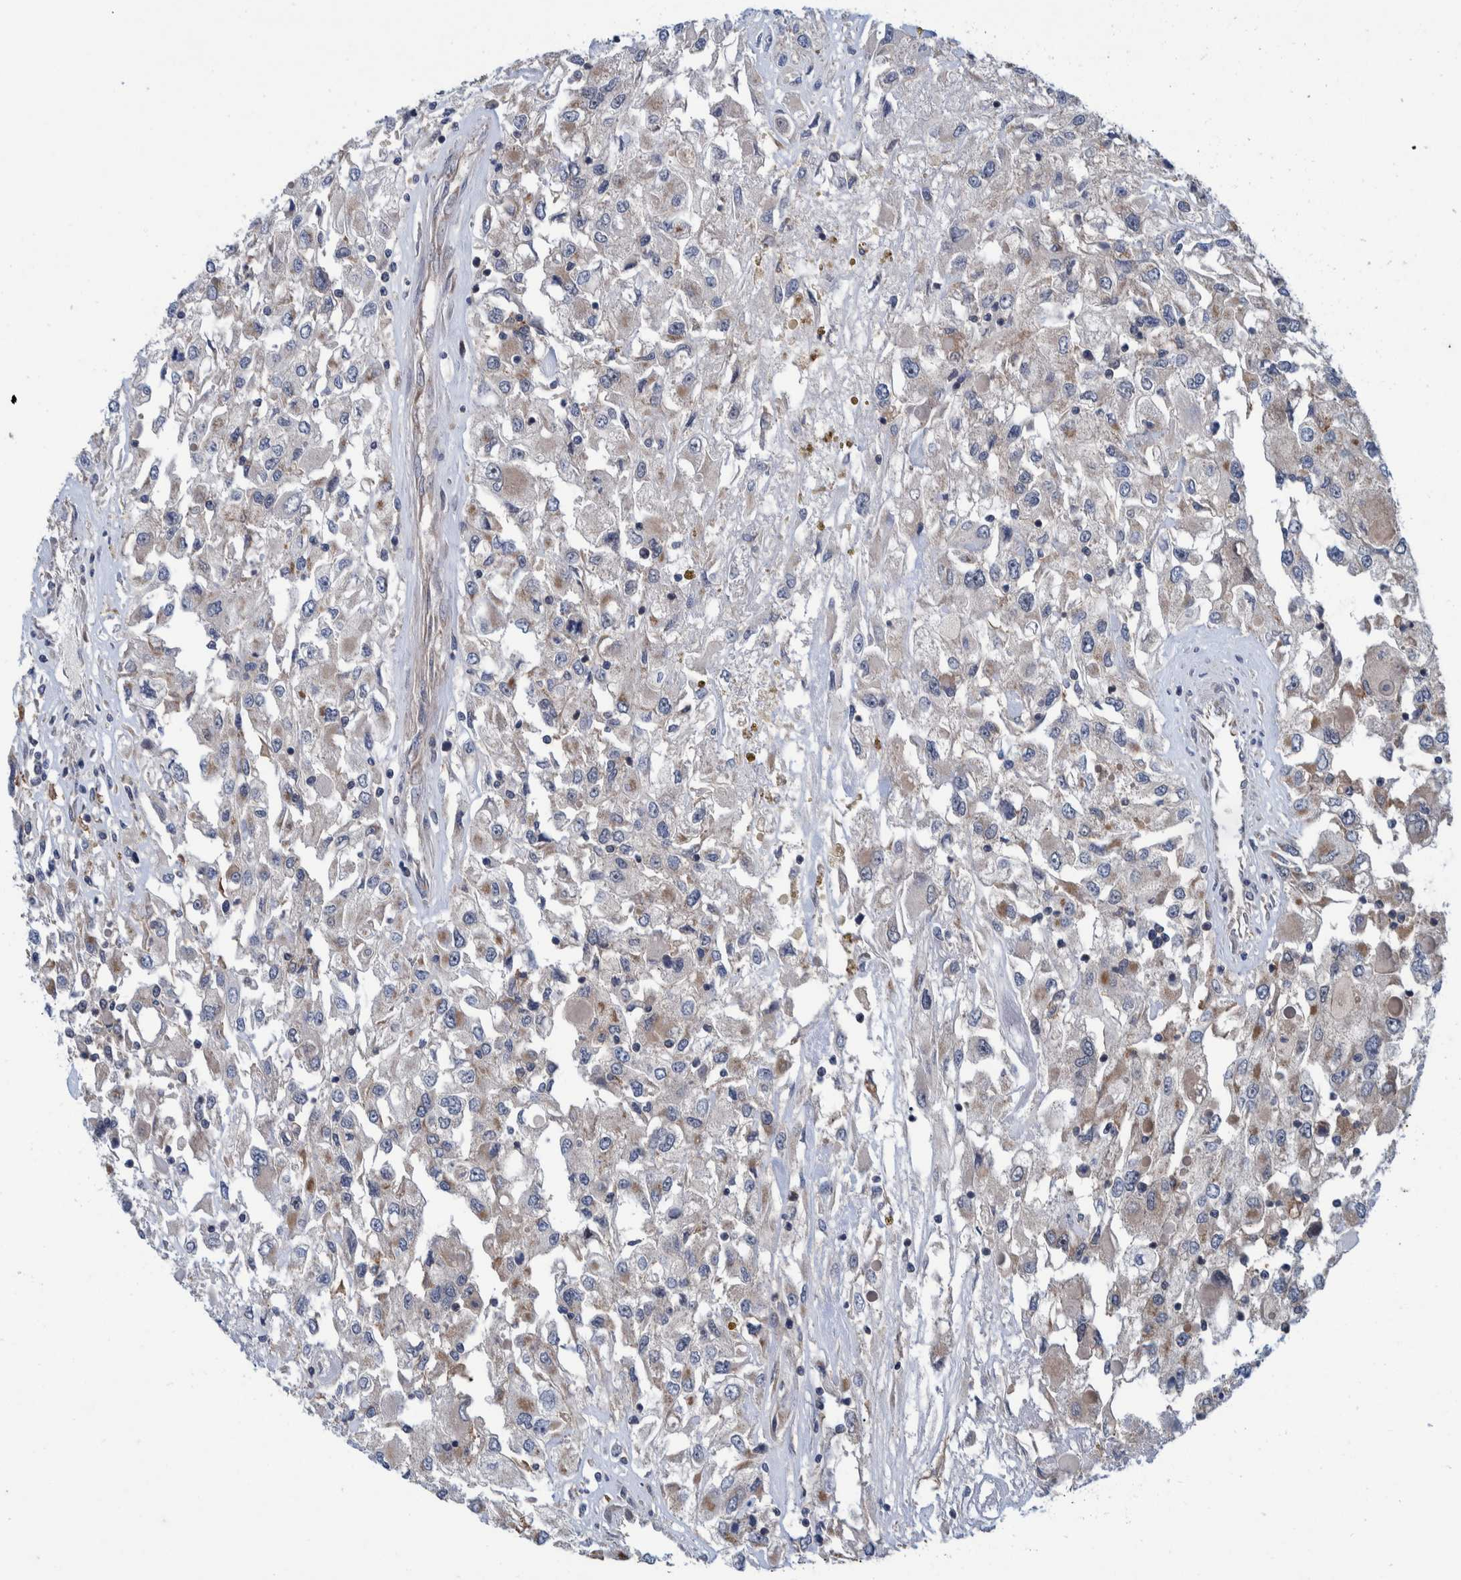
{"staining": {"intensity": "weak", "quantity": "<25%", "location": "cytoplasmic/membranous"}, "tissue": "renal cancer", "cell_type": "Tumor cells", "image_type": "cancer", "snomed": [{"axis": "morphology", "description": "Adenocarcinoma, NOS"}, {"axis": "topography", "description": "Kidney"}], "caption": "Tumor cells show no significant protein positivity in renal cancer.", "gene": "MRPS7", "patient": {"sex": "female", "age": 52}}